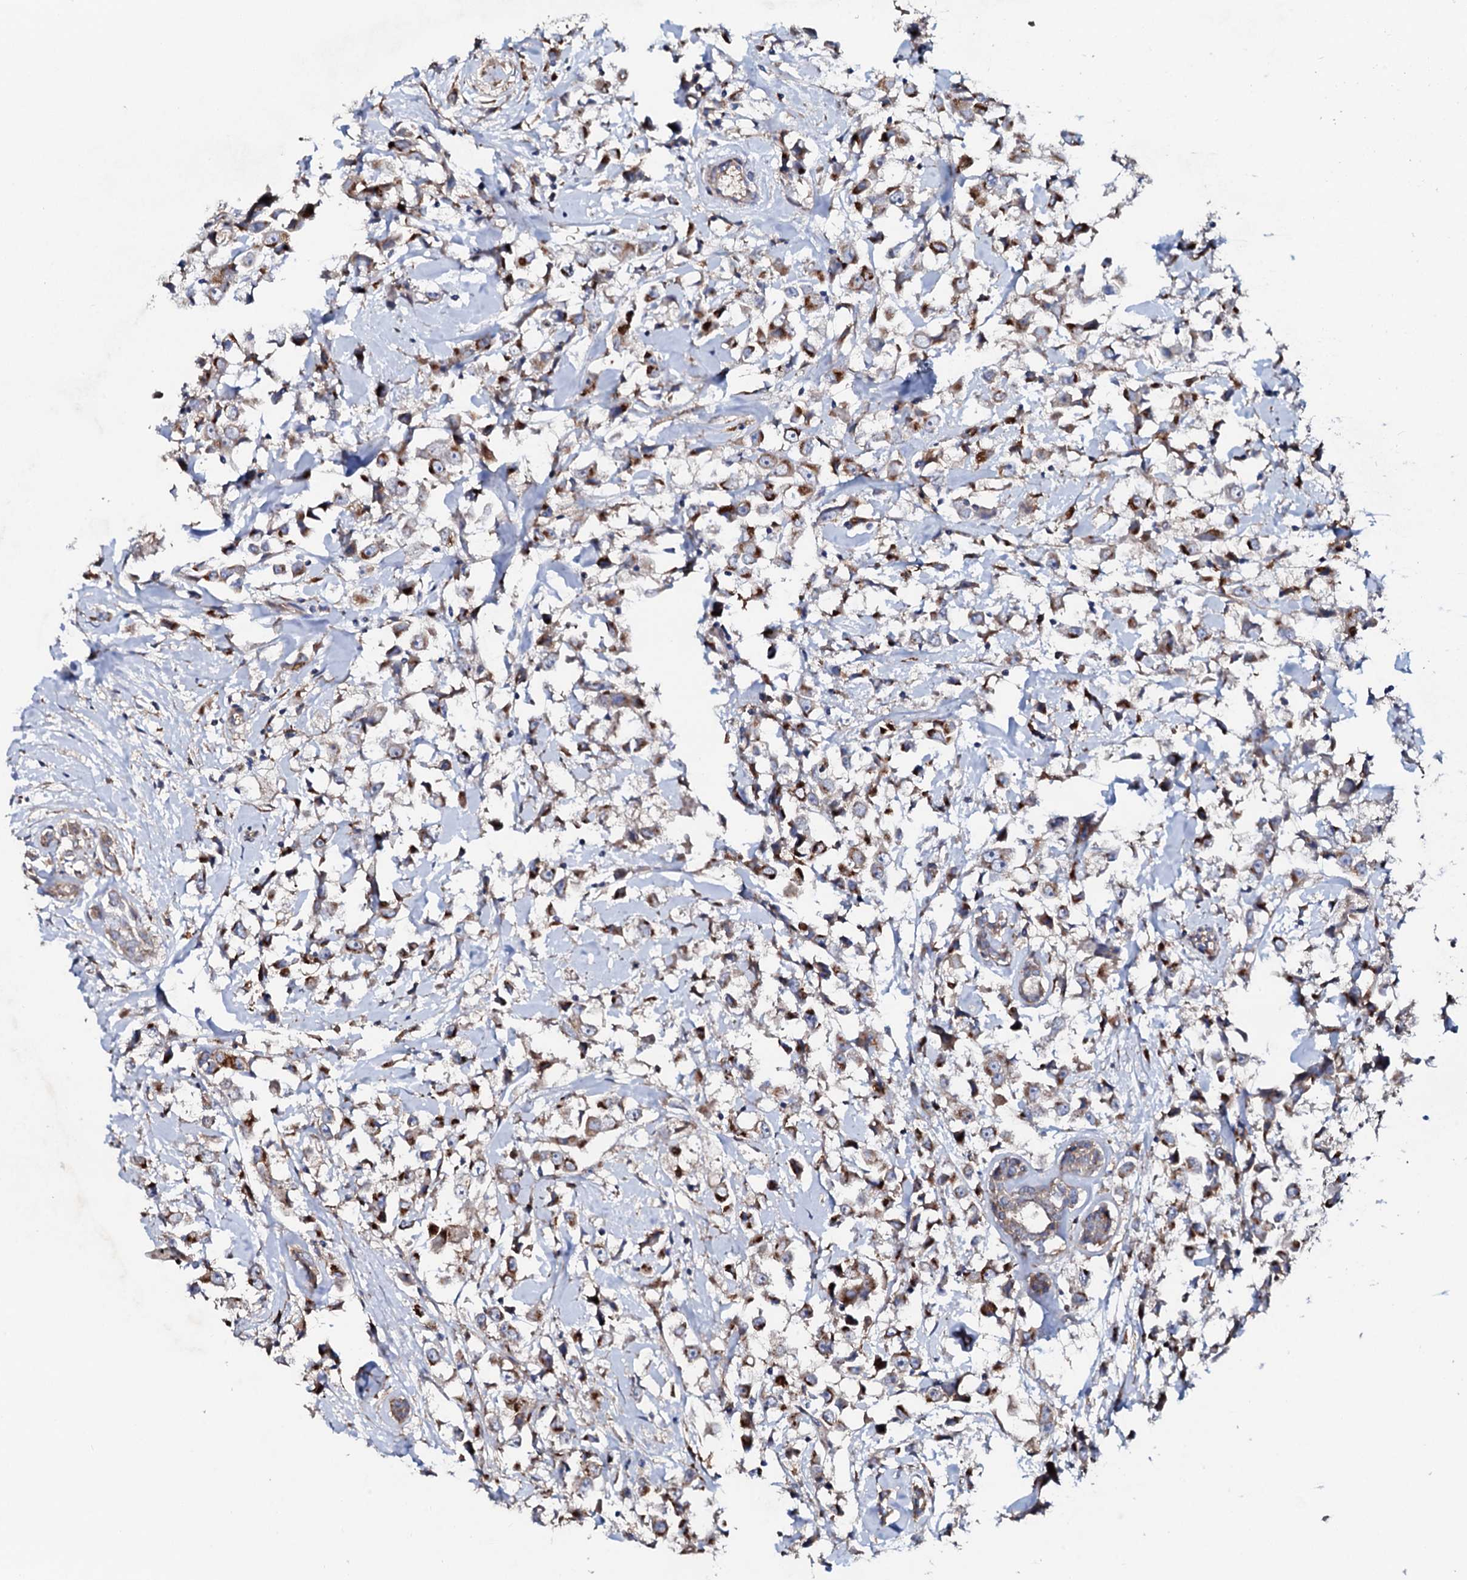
{"staining": {"intensity": "moderate", "quantity": ">75%", "location": "cytoplasmic/membranous"}, "tissue": "breast cancer", "cell_type": "Tumor cells", "image_type": "cancer", "snomed": [{"axis": "morphology", "description": "Duct carcinoma"}, {"axis": "topography", "description": "Breast"}], "caption": "Moderate cytoplasmic/membranous expression is present in about >75% of tumor cells in breast cancer. The protein is stained brown, and the nuclei are stained in blue (DAB IHC with brightfield microscopy, high magnification).", "gene": "P2RX4", "patient": {"sex": "female", "age": 61}}